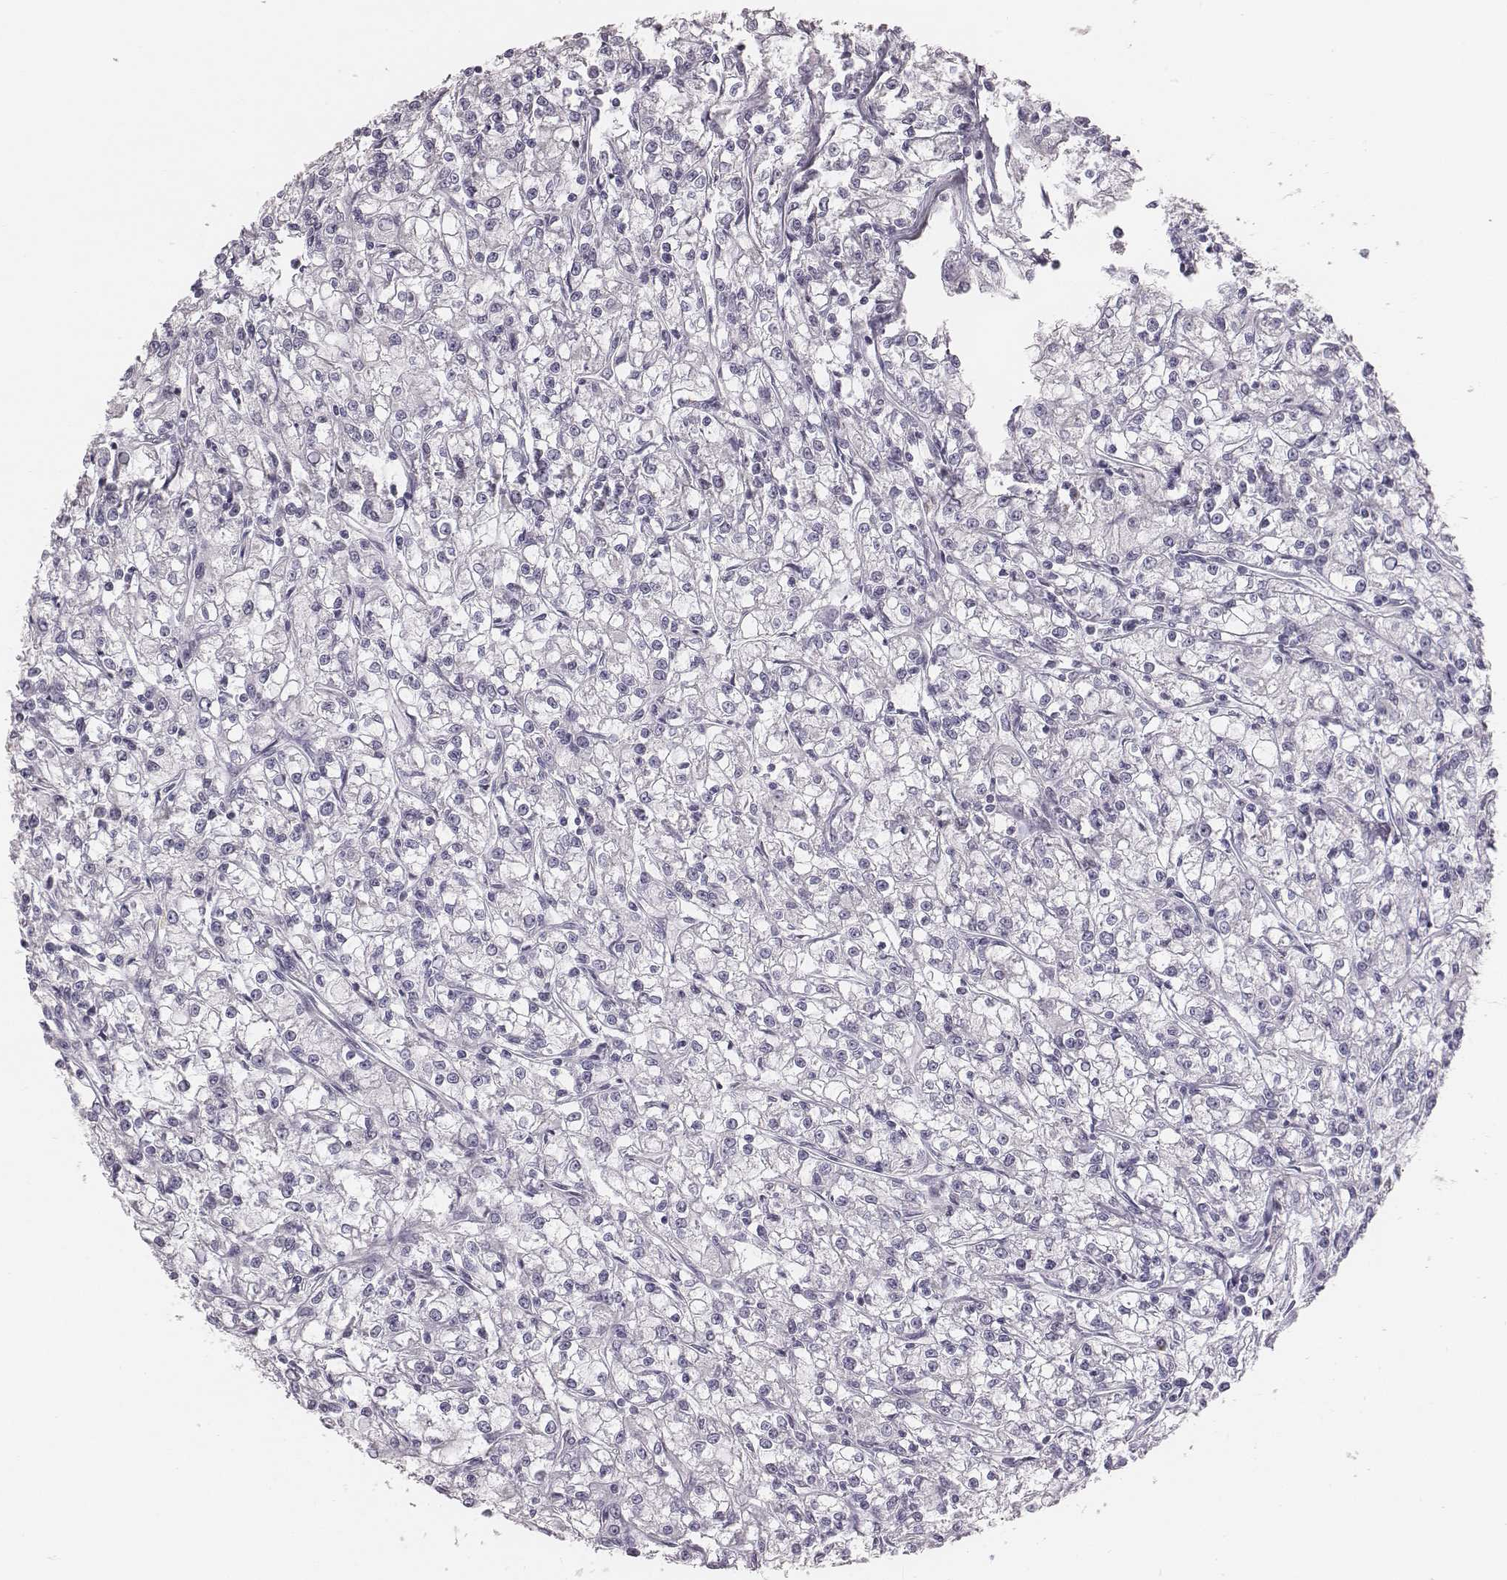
{"staining": {"intensity": "negative", "quantity": "none", "location": "none"}, "tissue": "renal cancer", "cell_type": "Tumor cells", "image_type": "cancer", "snomed": [{"axis": "morphology", "description": "Adenocarcinoma, NOS"}, {"axis": "topography", "description": "Kidney"}], "caption": "Immunohistochemical staining of renal adenocarcinoma demonstrates no significant staining in tumor cells. (DAB (3,3'-diaminobenzidine) IHC with hematoxylin counter stain).", "gene": "C6orf58", "patient": {"sex": "female", "age": 59}}